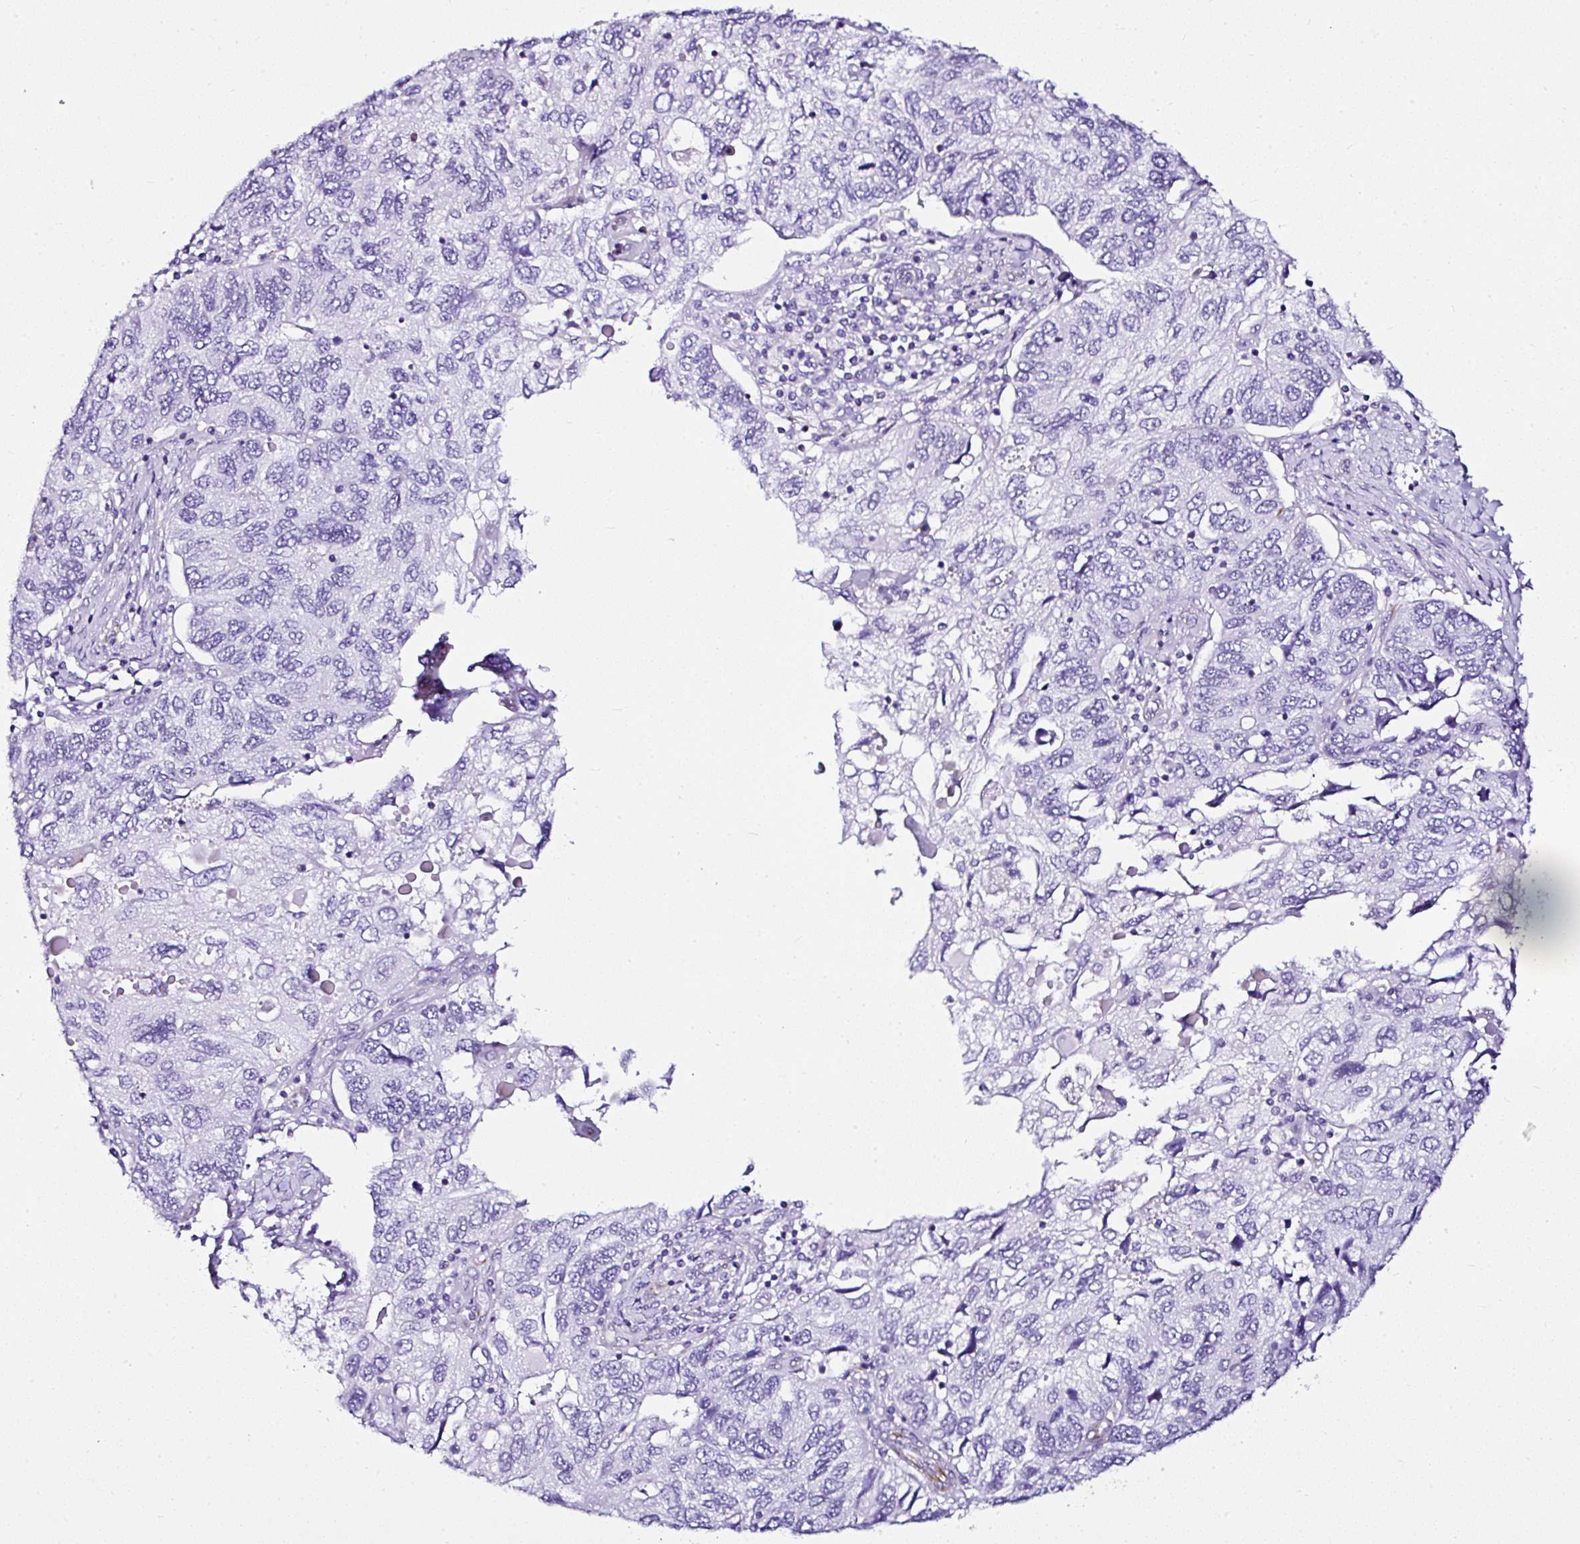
{"staining": {"intensity": "negative", "quantity": "none", "location": "none"}, "tissue": "endometrial cancer", "cell_type": "Tumor cells", "image_type": "cancer", "snomed": [{"axis": "morphology", "description": "Carcinoma, NOS"}, {"axis": "topography", "description": "Uterus"}], "caption": "IHC histopathology image of neoplastic tissue: human endometrial cancer stained with DAB exhibits no significant protein positivity in tumor cells. (Stains: DAB immunohistochemistry with hematoxylin counter stain, Microscopy: brightfield microscopy at high magnification).", "gene": "DEPDC5", "patient": {"sex": "female", "age": 76}}